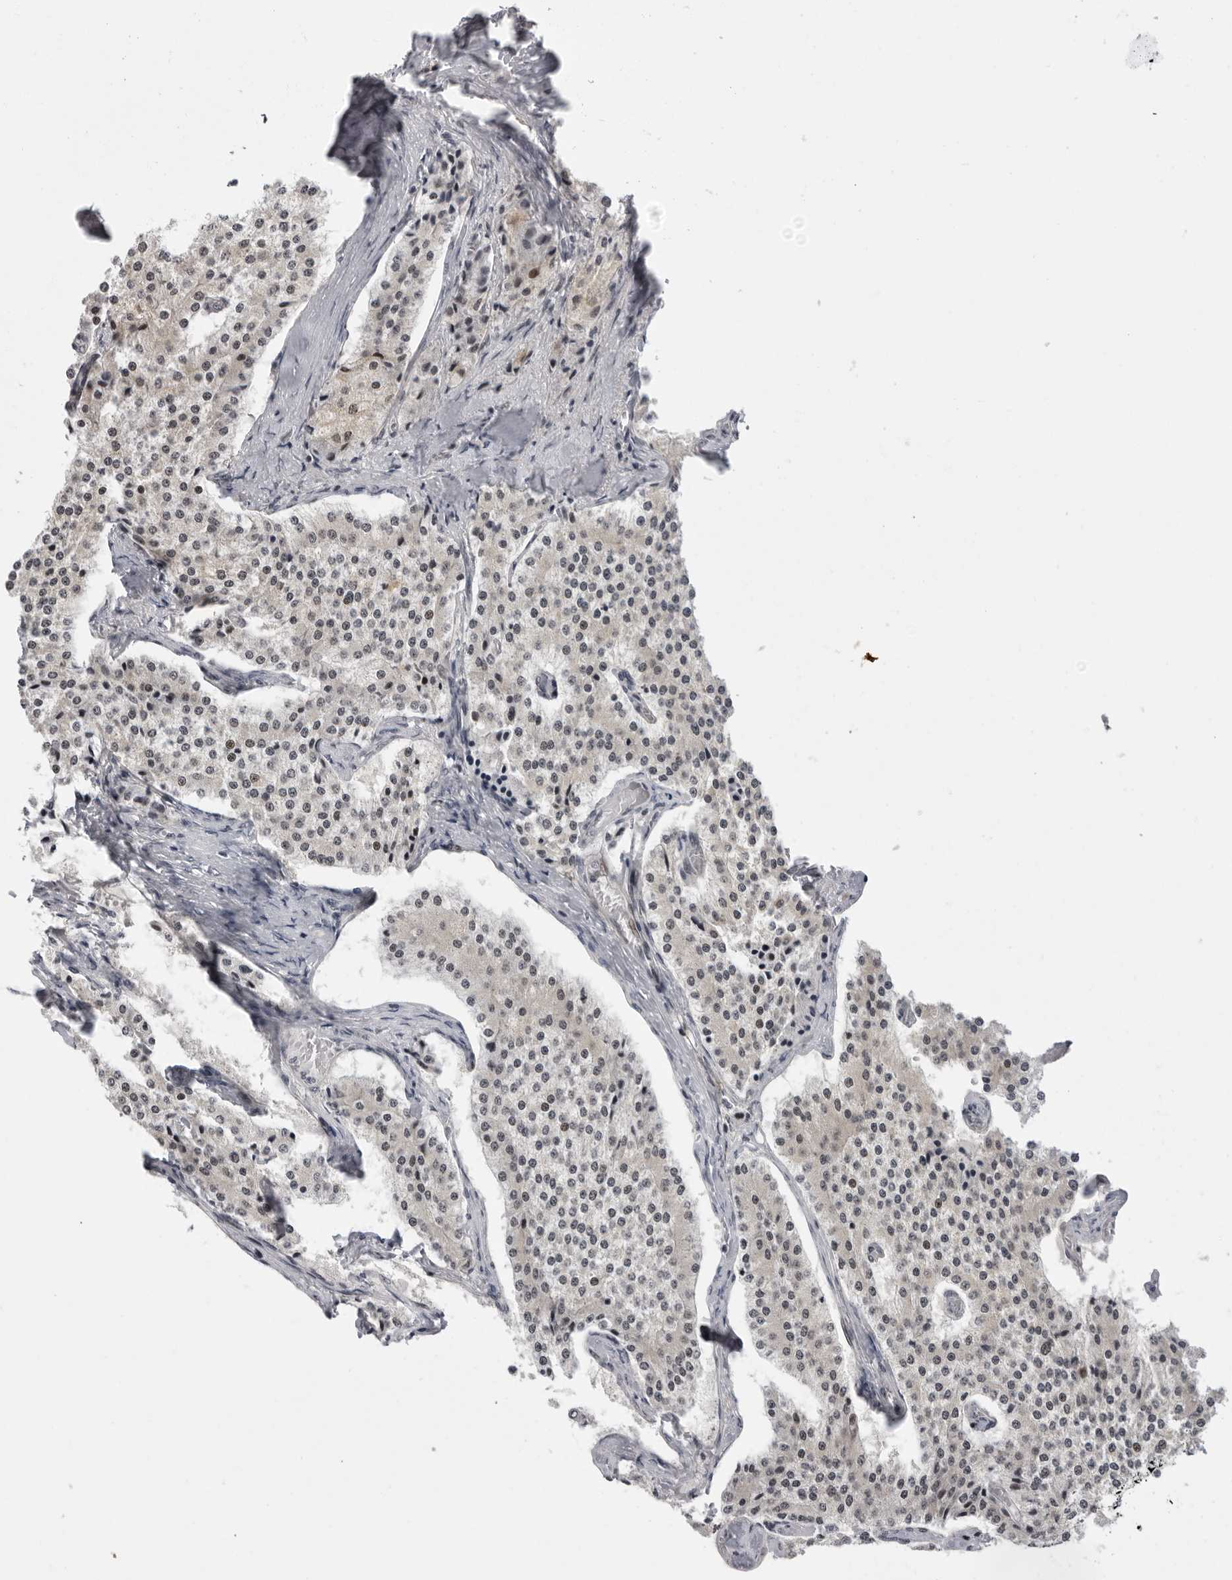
{"staining": {"intensity": "weak", "quantity": ">75%", "location": "nuclear"}, "tissue": "carcinoid", "cell_type": "Tumor cells", "image_type": "cancer", "snomed": [{"axis": "morphology", "description": "Carcinoid, malignant, NOS"}, {"axis": "topography", "description": "Colon"}], "caption": "The histopathology image displays immunohistochemical staining of malignant carcinoid. There is weak nuclear expression is present in approximately >75% of tumor cells. The protein is shown in brown color, while the nuclei are stained blue.", "gene": "ALPK2", "patient": {"sex": "female", "age": 52}}